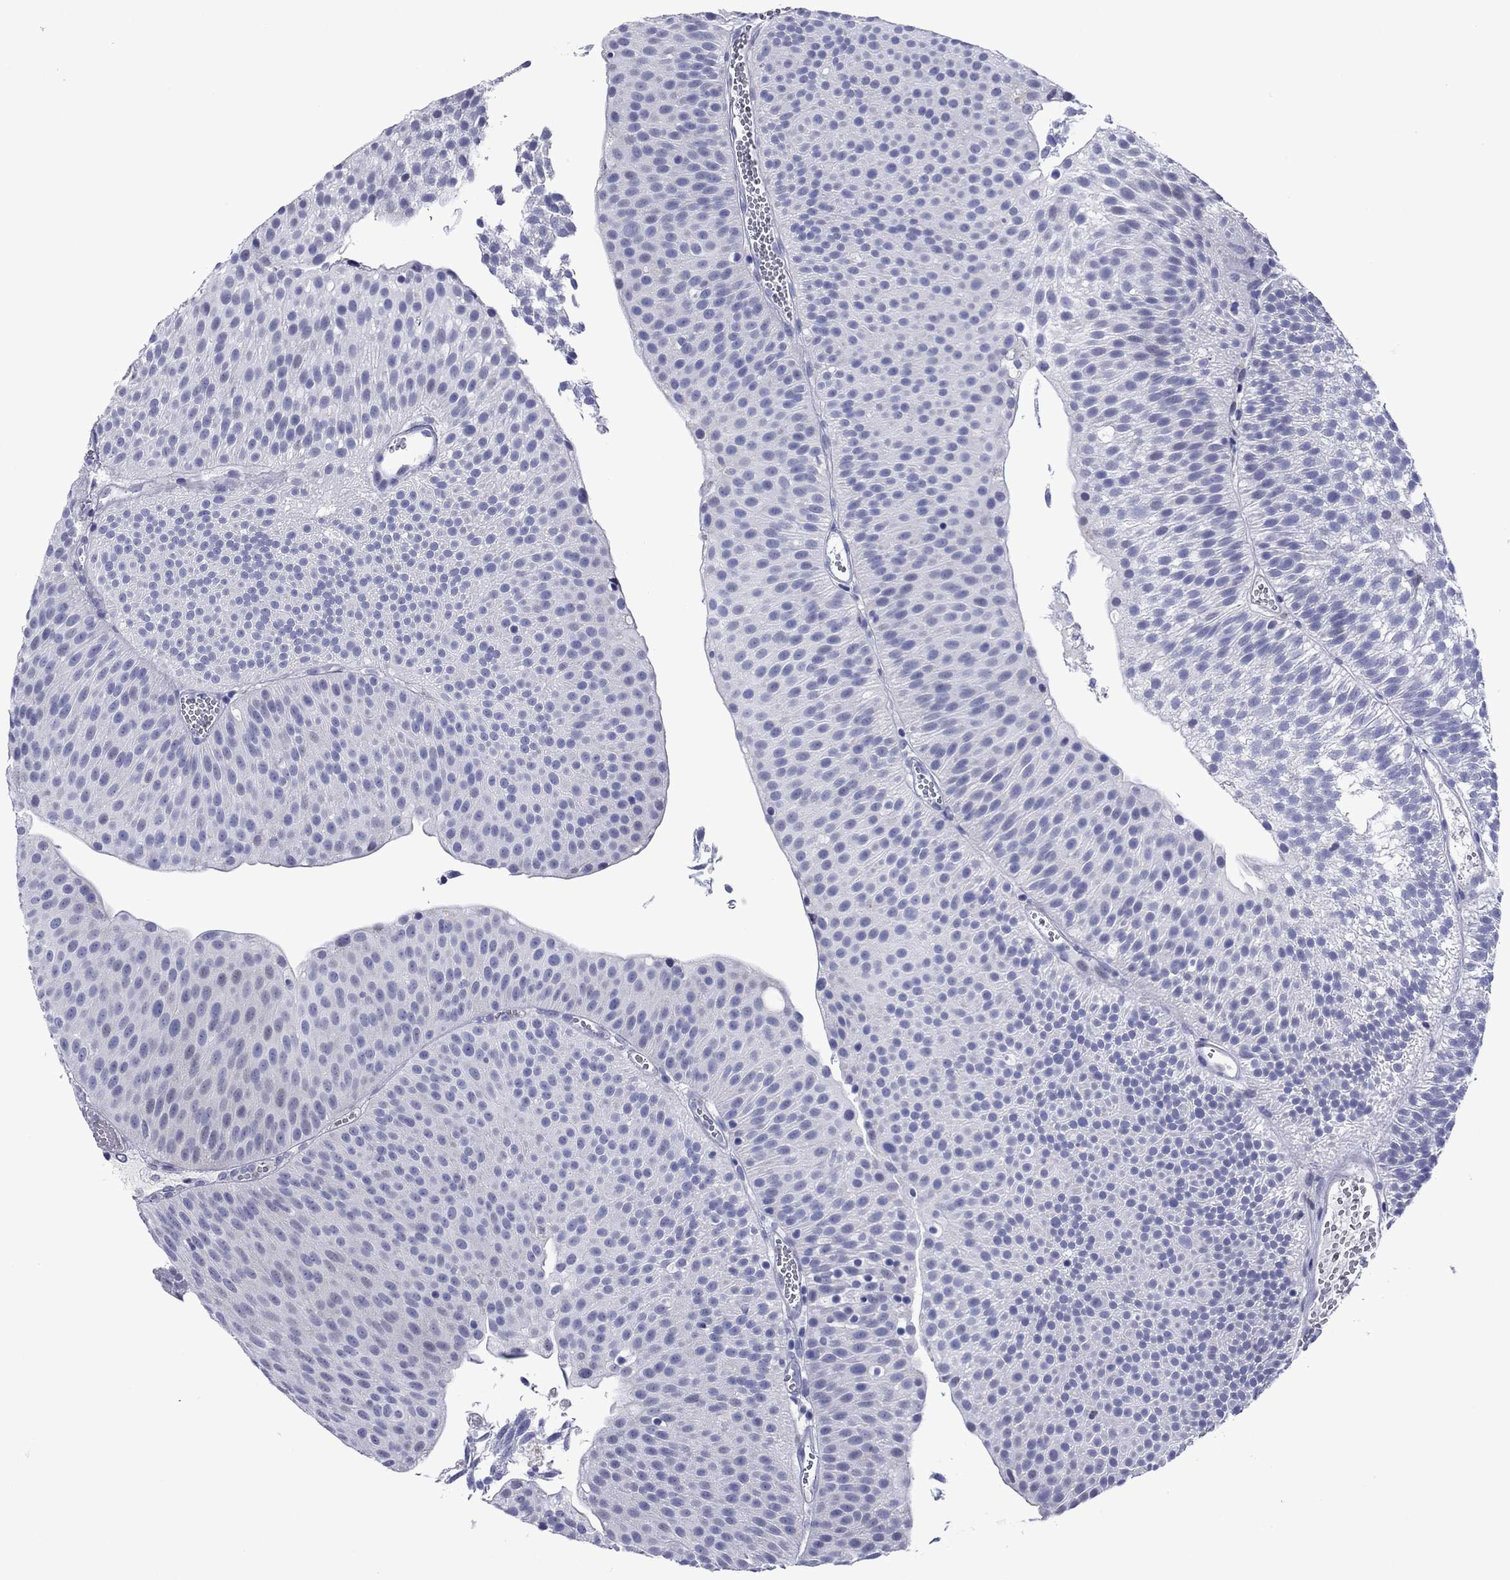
{"staining": {"intensity": "negative", "quantity": "none", "location": "none"}, "tissue": "urothelial cancer", "cell_type": "Tumor cells", "image_type": "cancer", "snomed": [{"axis": "morphology", "description": "Urothelial carcinoma, Low grade"}, {"axis": "topography", "description": "Urinary bladder"}], "caption": "This is an immunohistochemistry (IHC) histopathology image of urothelial cancer. There is no positivity in tumor cells.", "gene": "PIWIL1", "patient": {"sex": "male", "age": 65}}